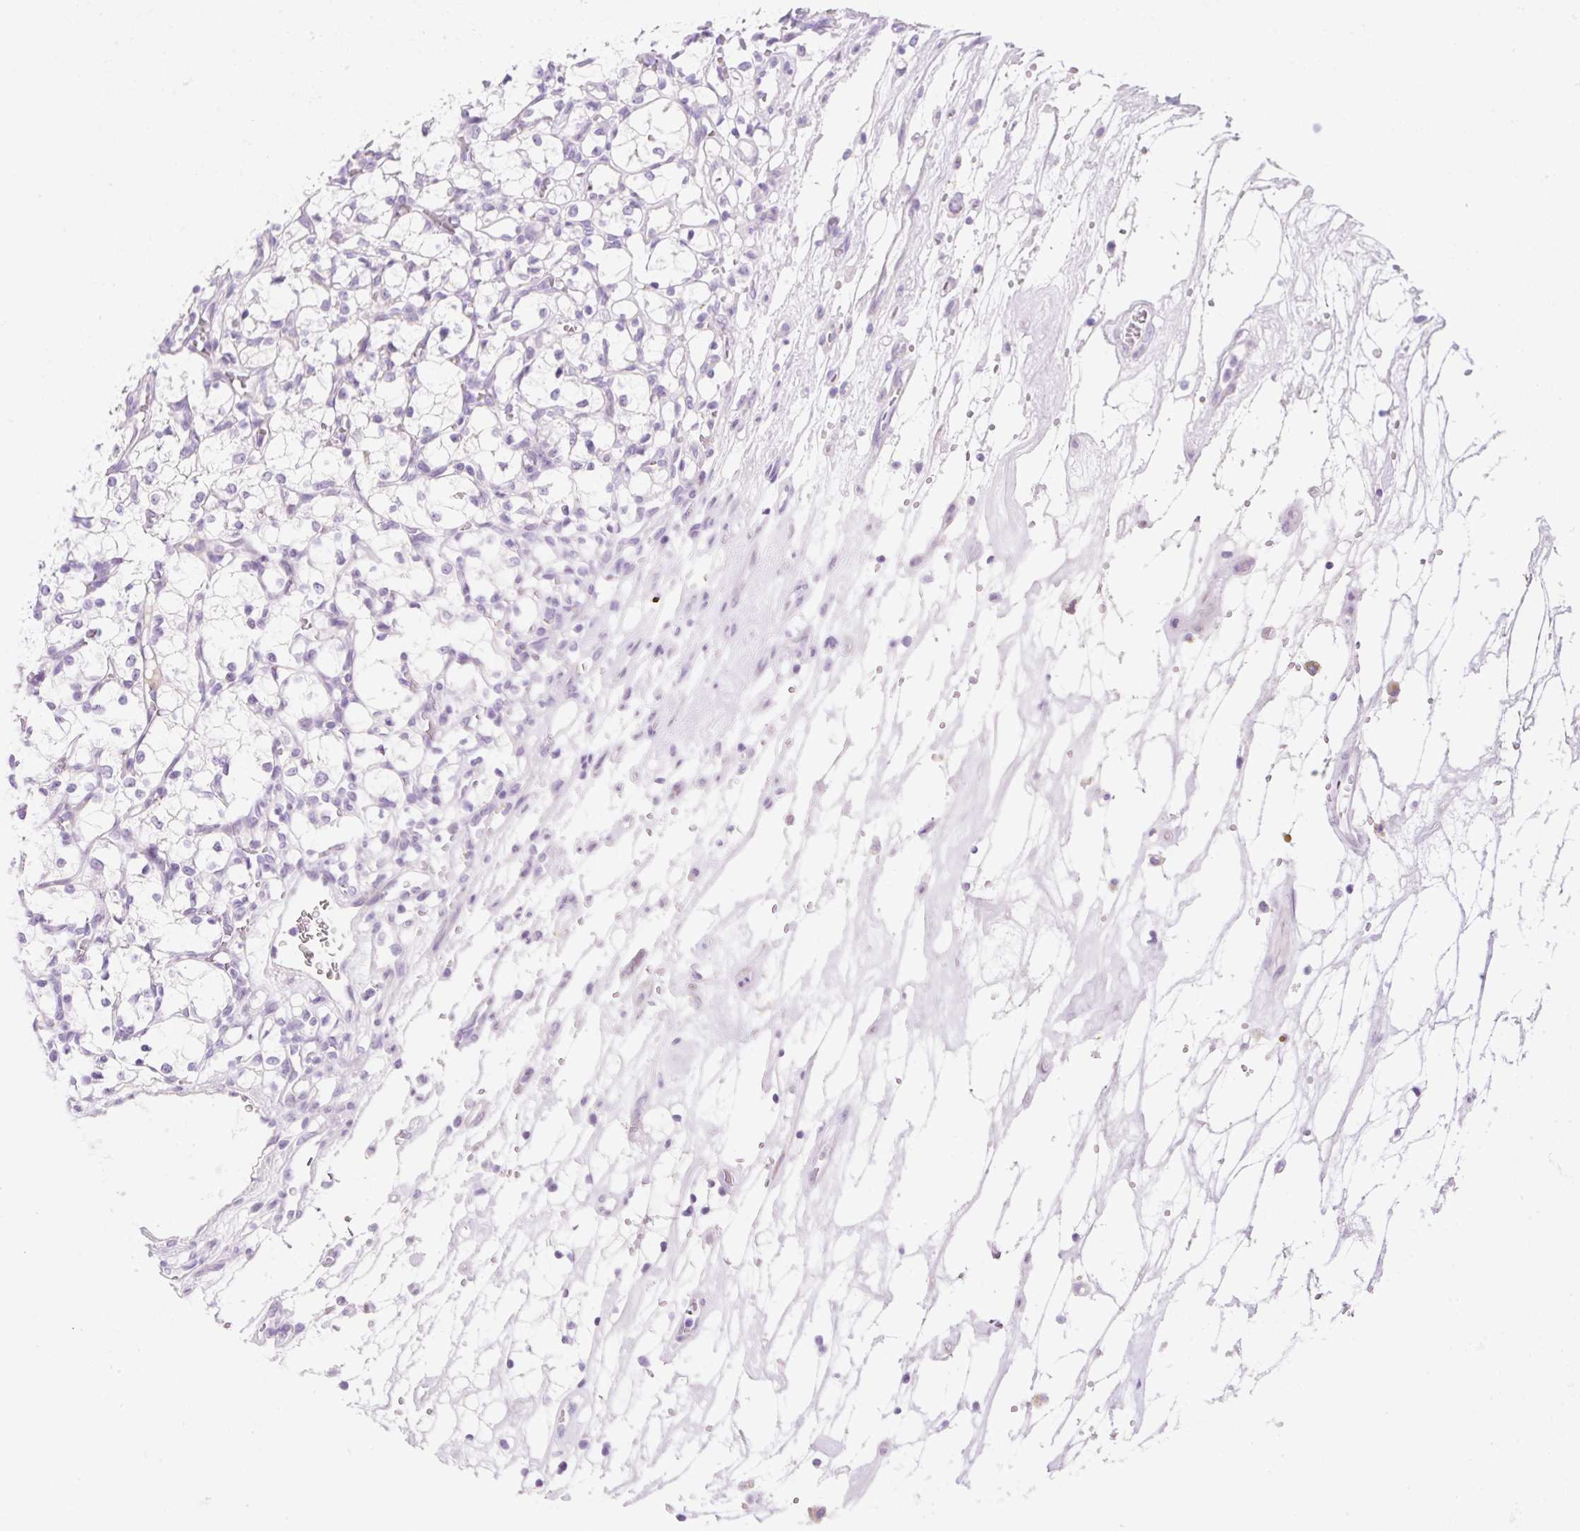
{"staining": {"intensity": "negative", "quantity": "none", "location": "none"}, "tissue": "renal cancer", "cell_type": "Tumor cells", "image_type": "cancer", "snomed": [{"axis": "morphology", "description": "Adenocarcinoma, NOS"}, {"axis": "topography", "description": "Kidney"}], "caption": "A histopathology image of human renal cancer is negative for staining in tumor cells.", "gene": "ZNF121", "patient": {"sex": "female", "age": 69}}